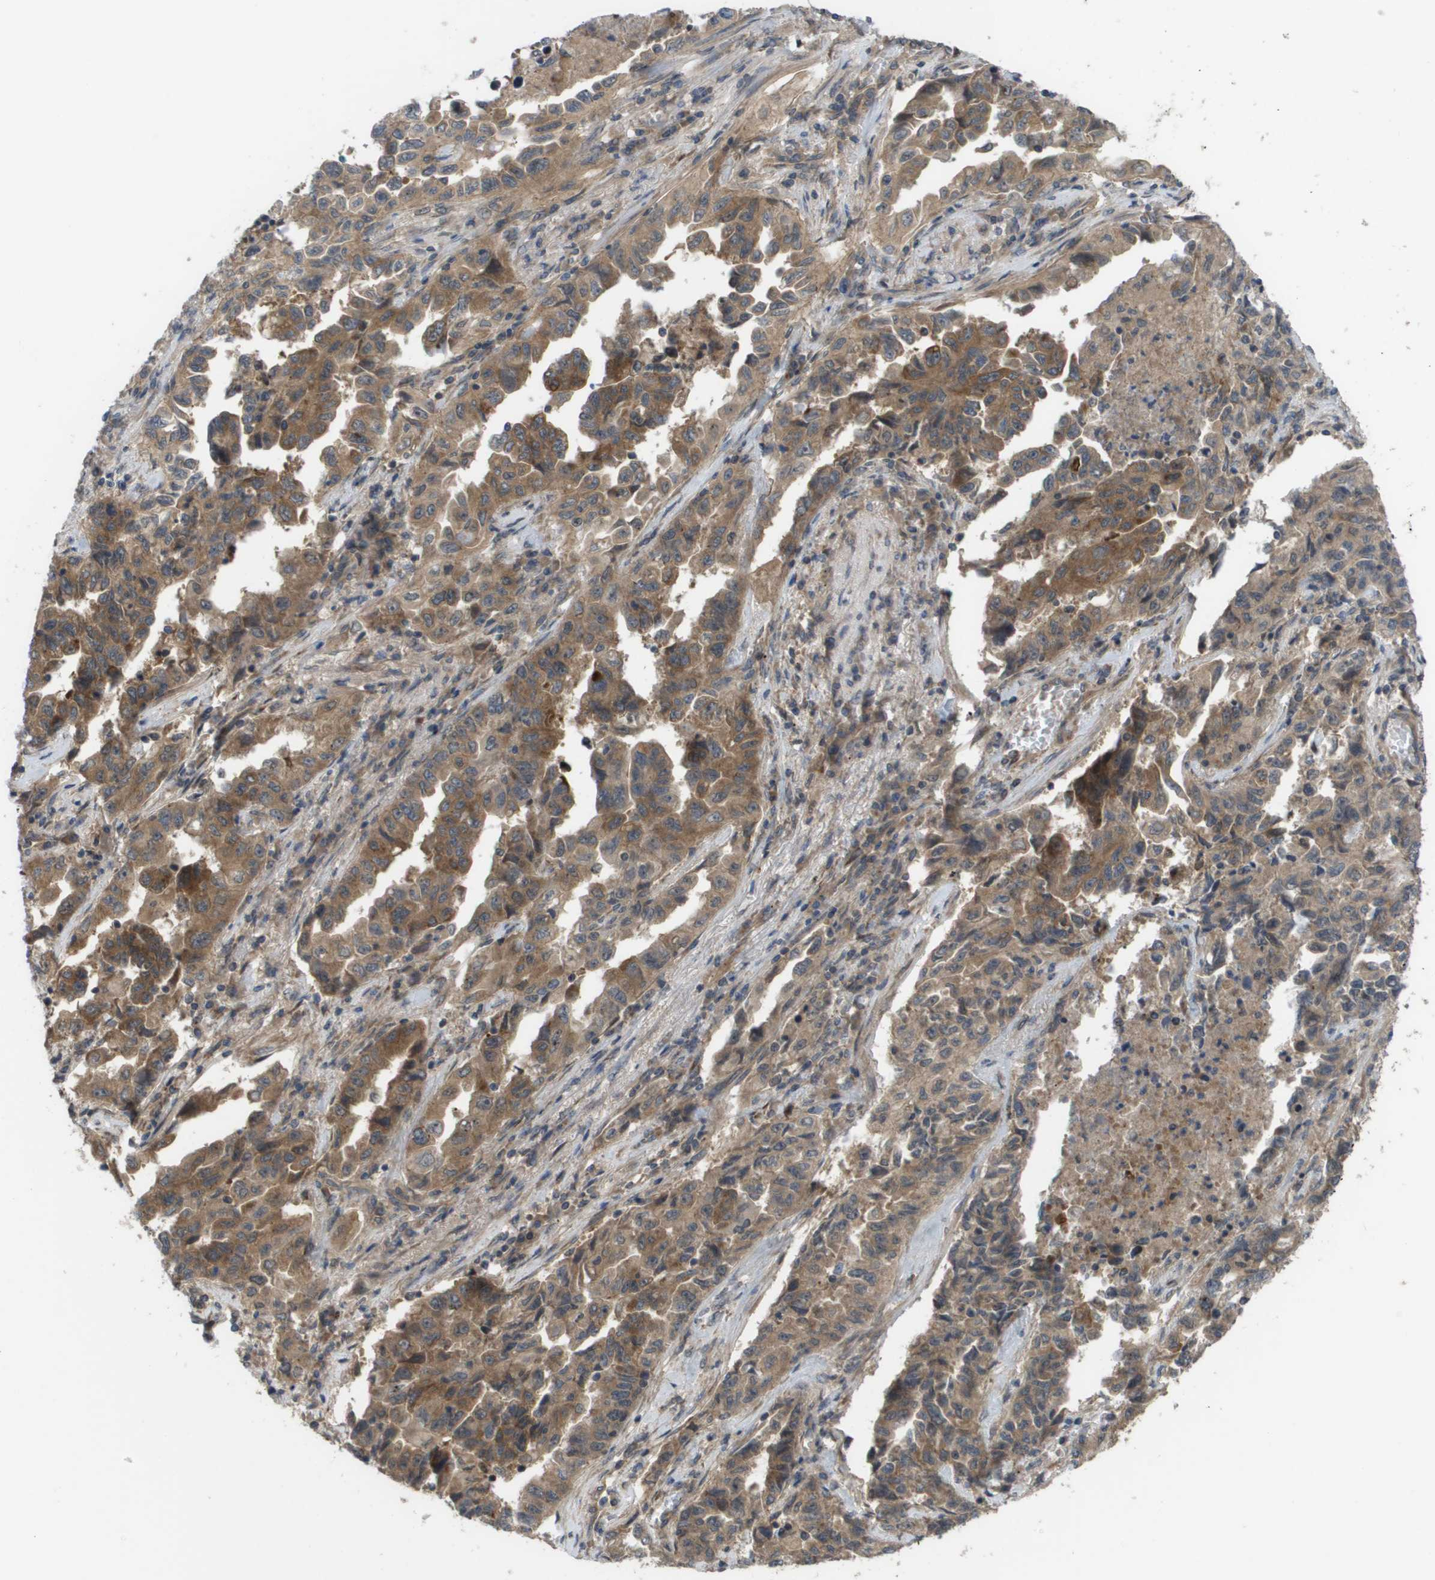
{"staining": {"intensity": "moderate", "quantity": ">75%", "location": "cytoplasmic/membranous"}, "tissue": "lung cancer", "cell_type": "Tumor cells", "image_type": "cancer", "snomed": [{"axis": "morphology", "description": "Adenocarcinoma, NOS"}, {"axis": "topography", "description": "Lung"}], "caption": "Immunohistochemistry (IHC) (DAB) staining of human lung cancer (adenocarcinoma) shows moderate cytoplasmic/membranous protein positivity in approximately >75% of tumor cells.", "gene": "CTPS2", "patient": {"sex": "female", "age": 51}}